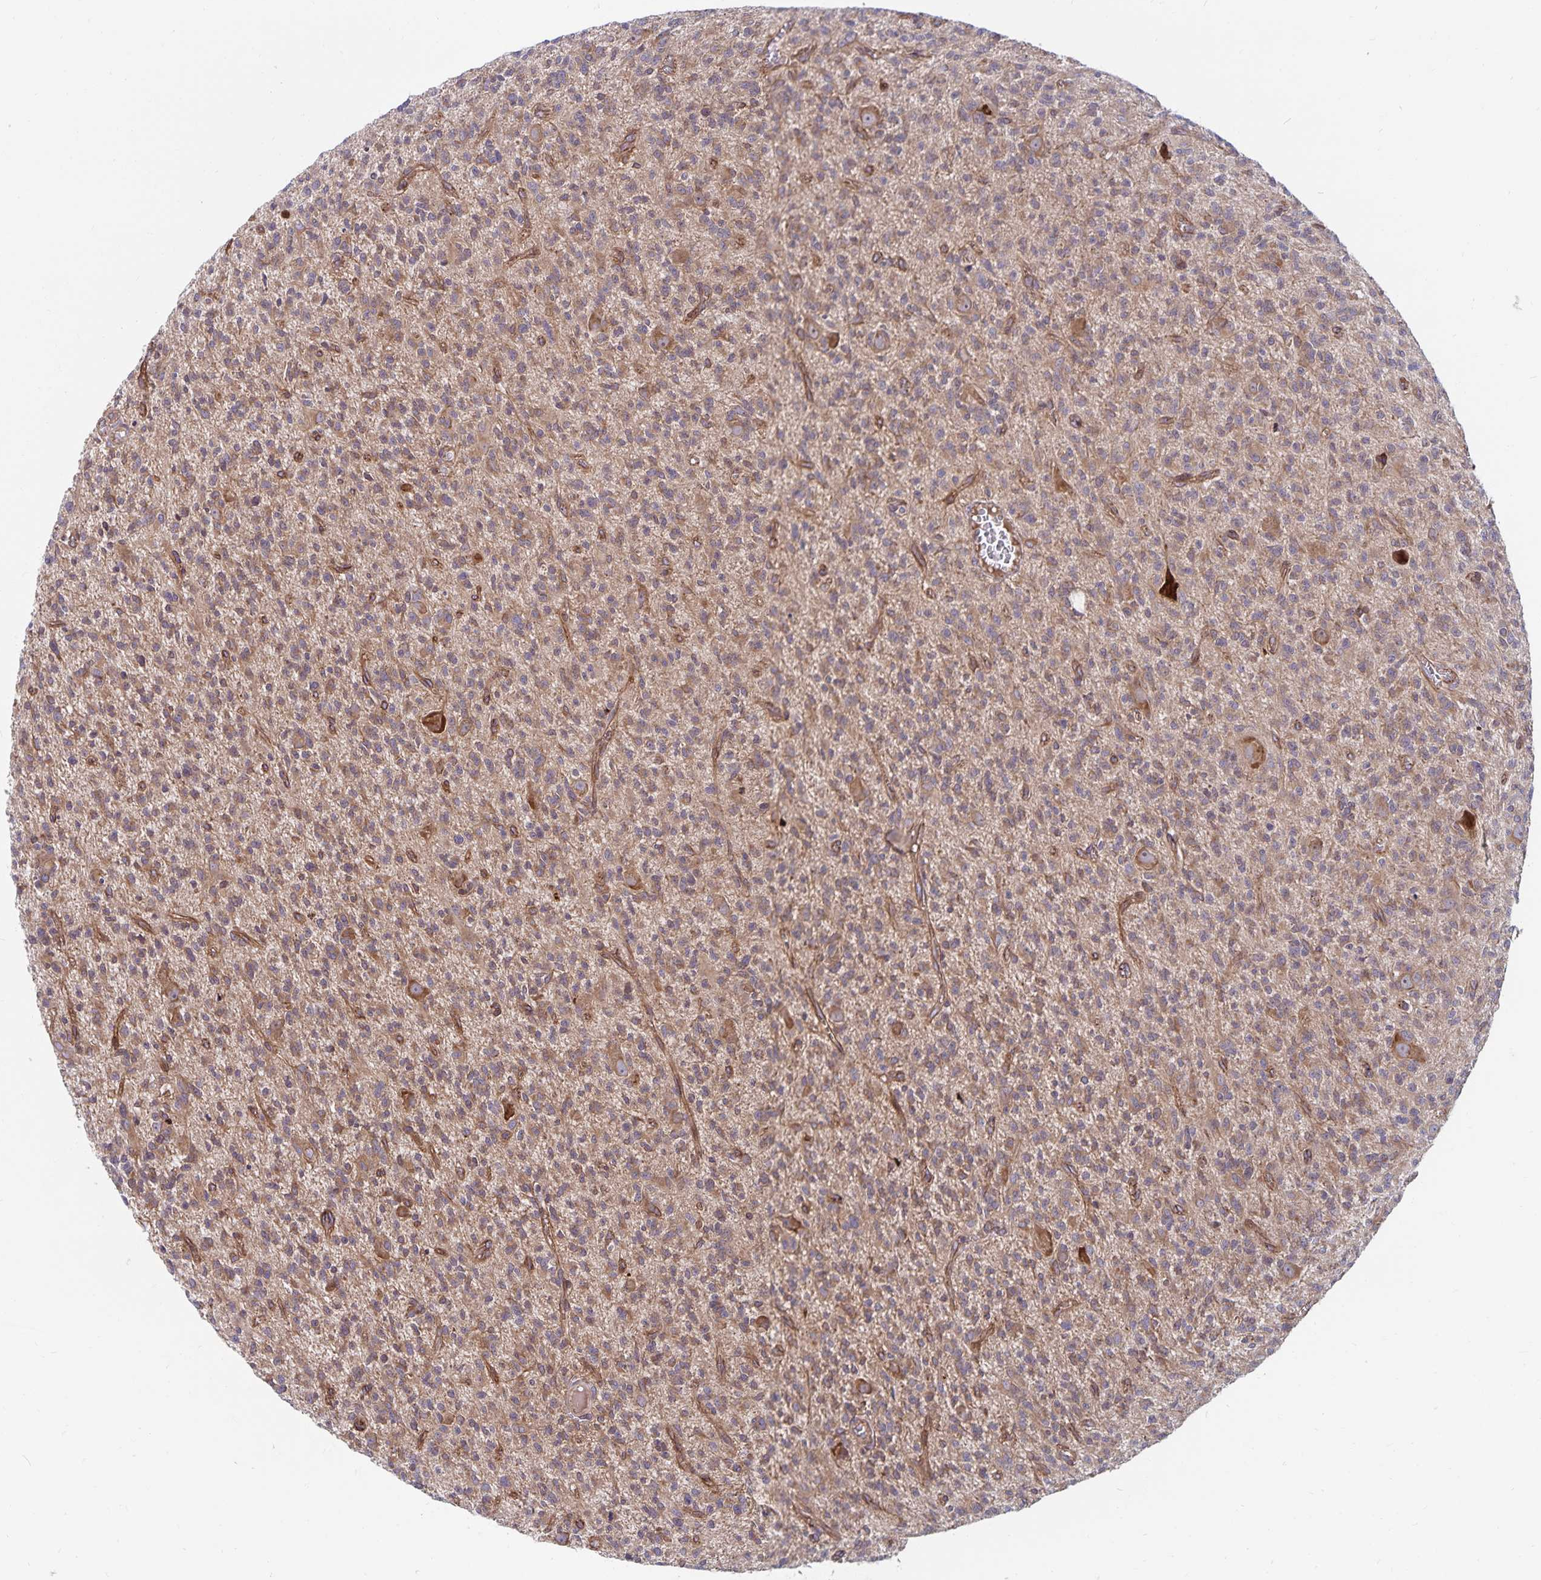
{"staining": {"intensity": "weak", "quantity": "25%-75%", "location": "cytoplasmic/membranous"}, "tissue": "glioma", "cell_type": "Tumor cells", "image_type": "cancer", "snomed": [{"axis": "morphology", "description": "Glioma, malignant, Low grade"}, {"axis": "topography", "description": "Brain"}], "caption": "Glioma tissue demonstrates weak cytoplasmic/membranous staining in about 25%-75% of tumor cells", "gene": "SEC62", "patient": {"sex": "male", "age": 64}}